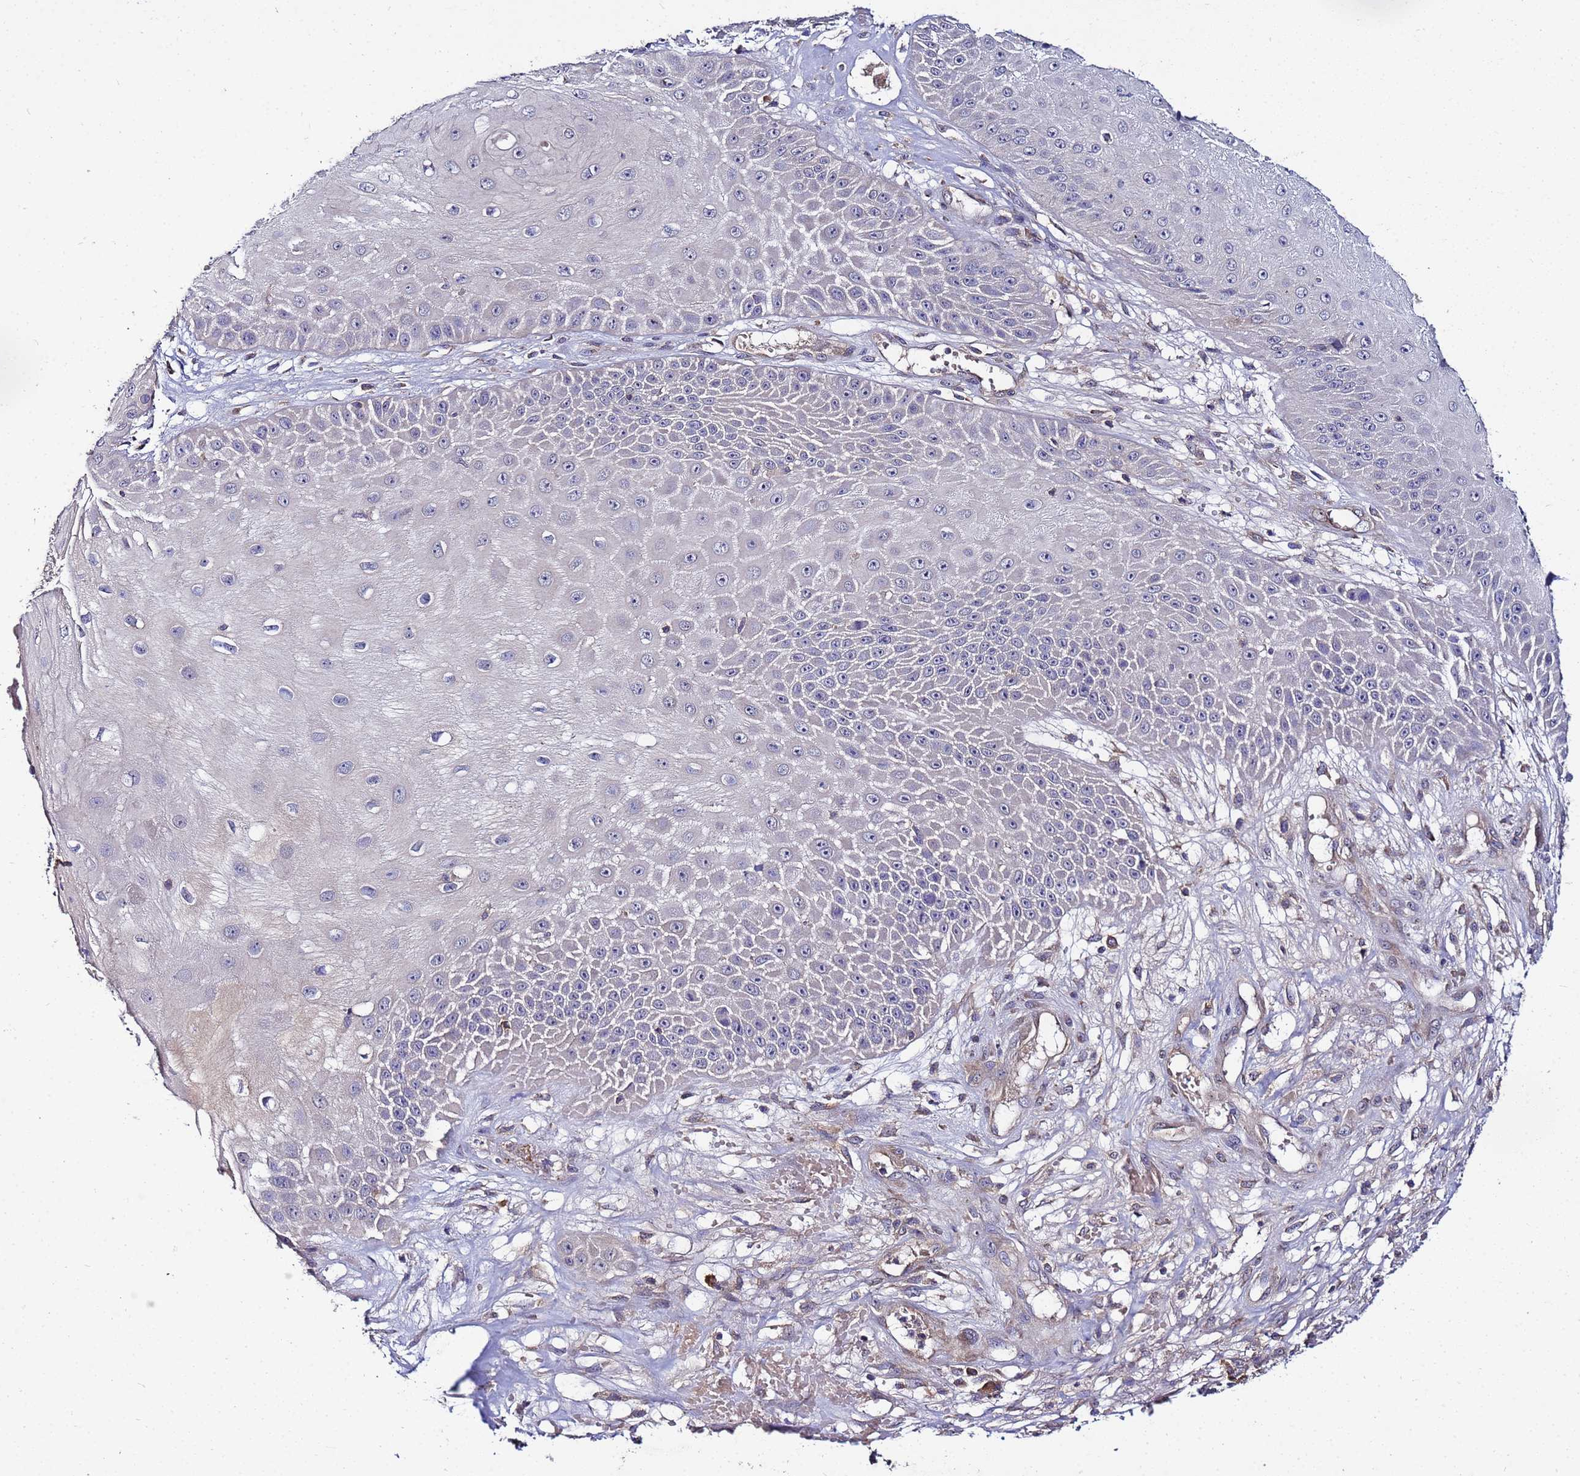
{"staining": {"intensity": "negative", "quantity": "none", "location": "none"}, "tissue": "skin cancer", "cell_type": "Tumor cells", "image_type": "cancer", "snomed": [{"axis": "morphology", "description": "Squamous cell carcinoma, NOS"}, {"axis": "topography", "description": "Skin"}], "caption": "High magnification brightfield microscopy of skin cancer stained with DAB (brown) and counterstained with hematoxylin (blue): tumor cells show no significant expression.", "gene": "GSPT2", "patient": {"sex": "male", "age": 70}}